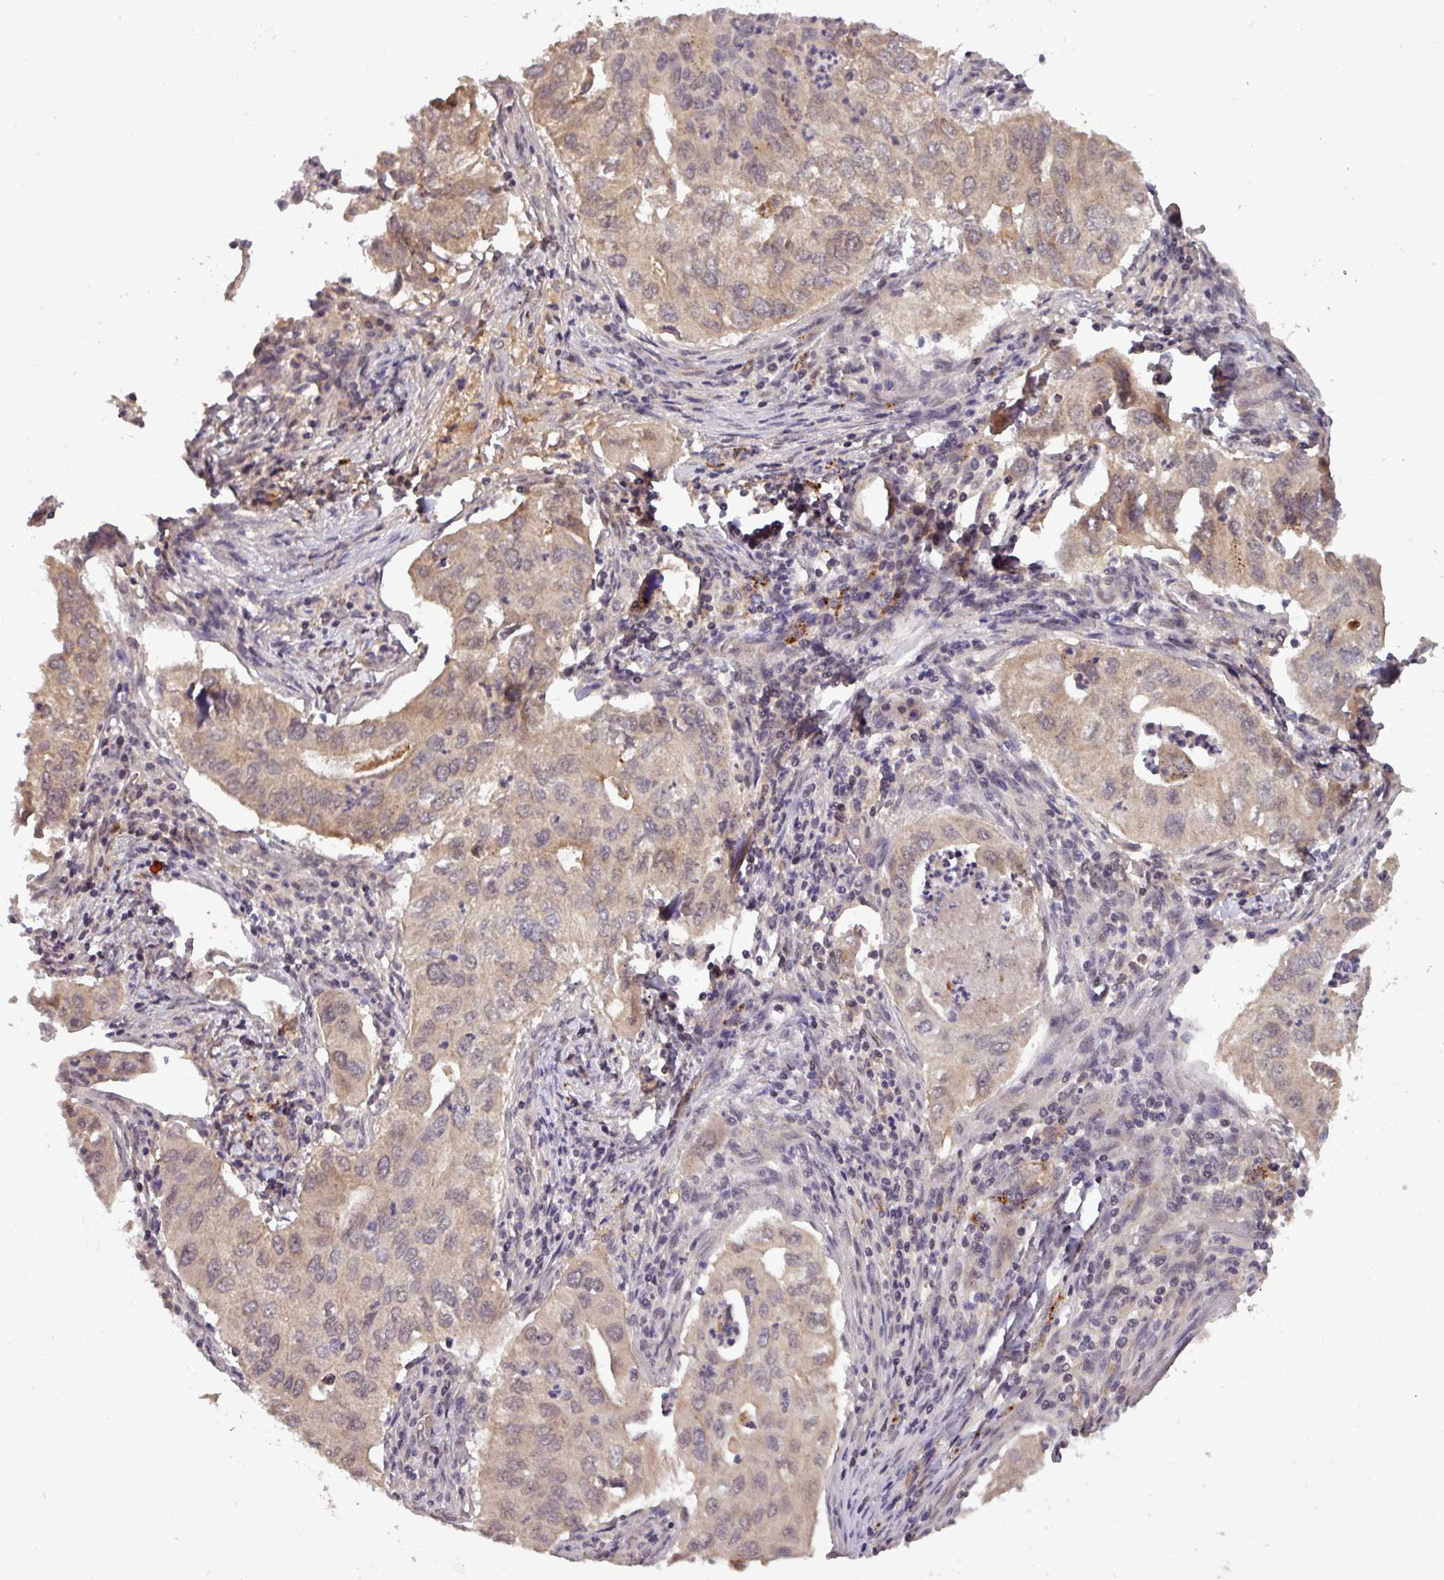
{"staining": {"intensity": "weak", "quantity": "25%-75%", "location": "cytoplasmic/membranous,nuclear"}, "tissue": "lung cancer", "cell_type": "Tumor cells", "image_type": "cancer", "snomed": [{"axis": "morphology", "description": "Adenocarcinoma, NOS"}, {"axis": "topography", "description": "Lung"}], "caption": "Immunohistochemistry (IHC) image of neoplastic tissue: lung cancer (adenocarcinoma) stained using immunohistochemistry demonstrates low levels of weak protein expression localized specifically in the cytoplasmic/membranous and nuclear of tumor cells, appearing as a cytoplasmic/membranous and nuclear brown color.", "gene": "PUS1", "patient": {"sex": "male", "age": 48}}